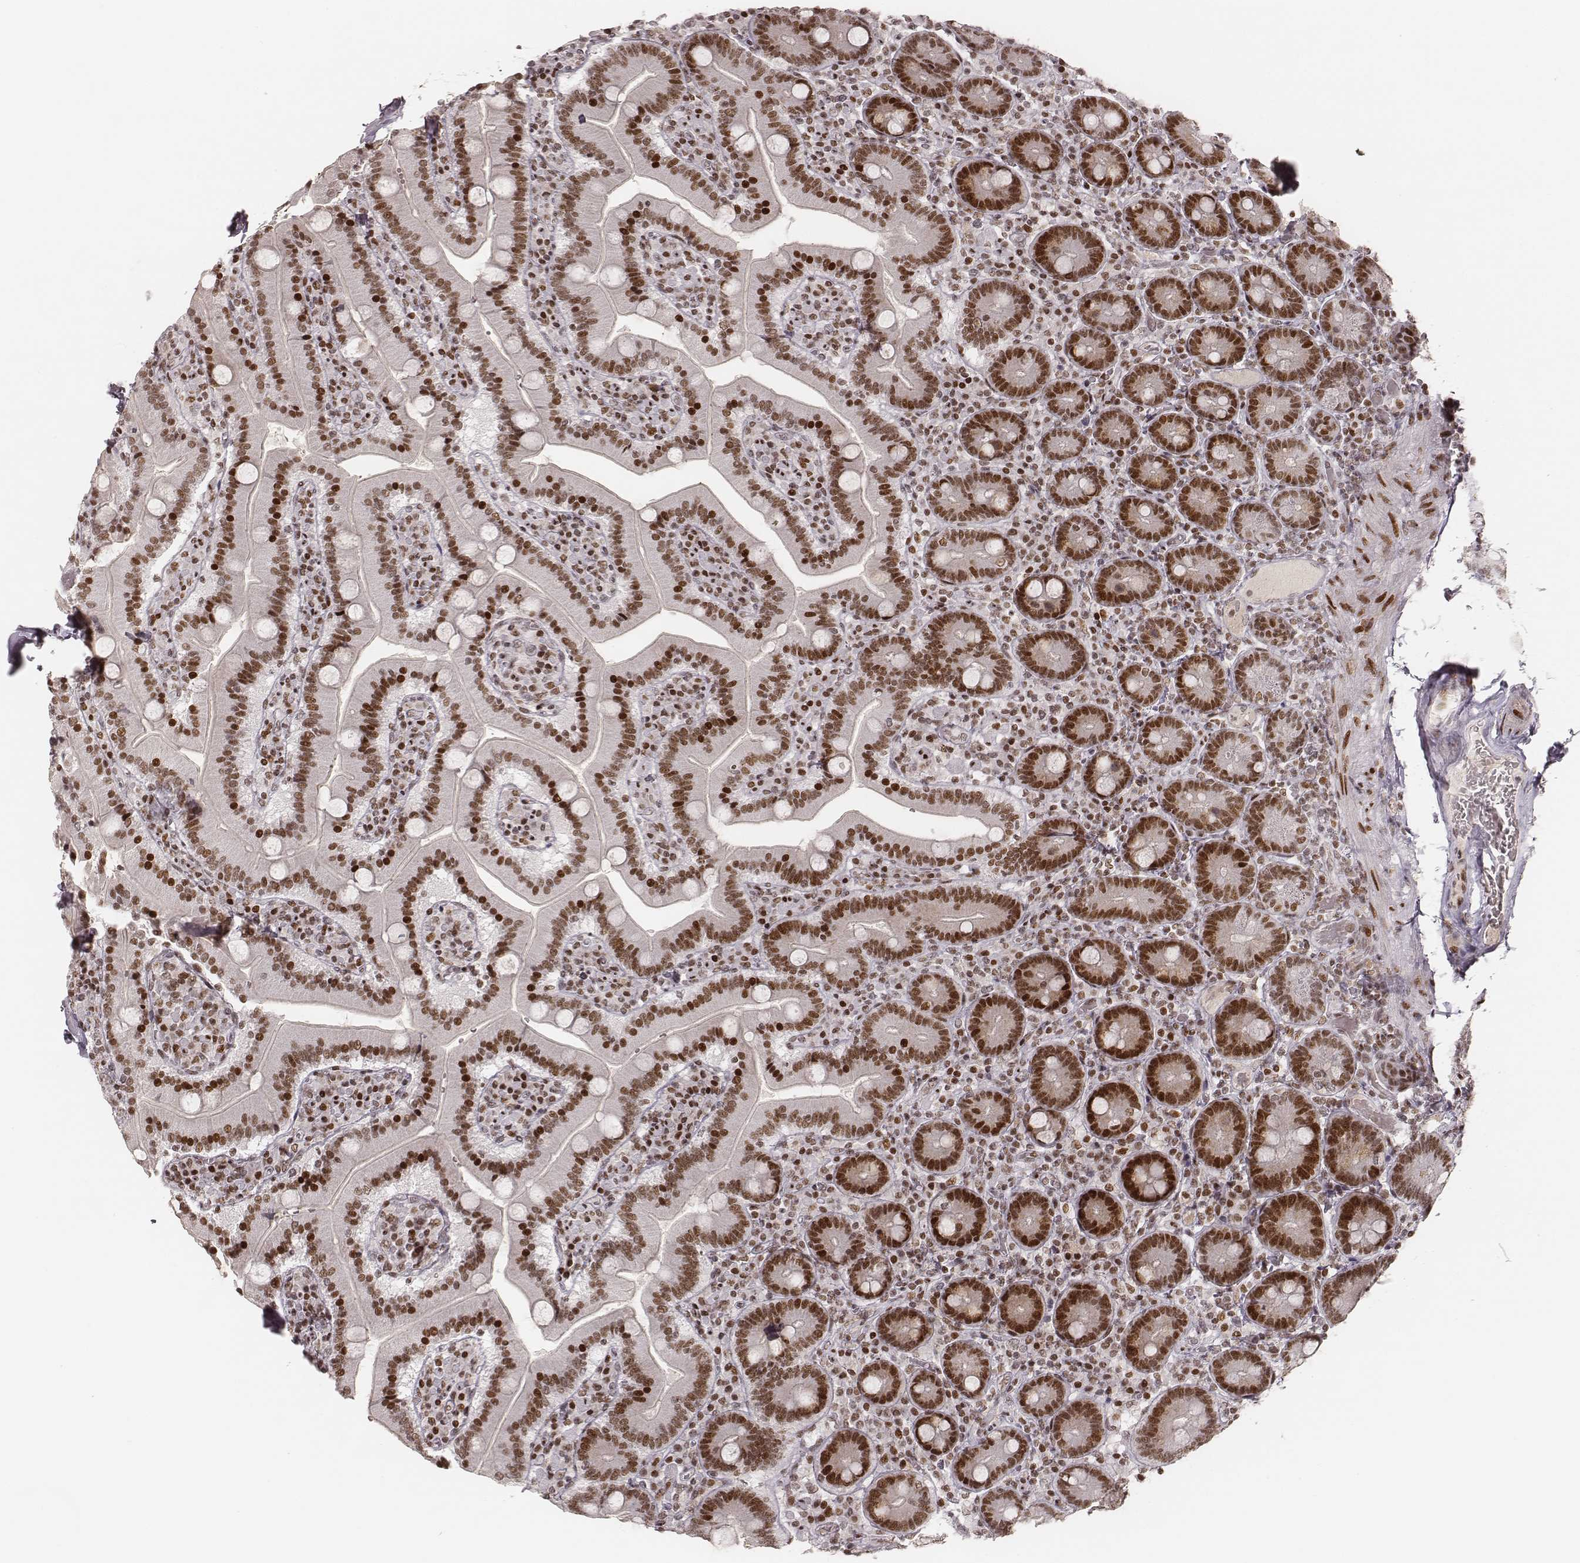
{"staining": {"intensity": "strong", "quantity": ">75%", "location": "nuclear"}, "tissue": "duodenum", "cell_type": "Glandular cells", "image_type": "normal", "snomed": [{"axis": "morphology", "description": "Normal tissue, NOS"}, {"axis": "topography", "description": "Duodenum"}], "caption": "A photomicrograph showing strong nuclear expression in approximately >75% of glandular cells in benign duodenum, as visualized by brown immunohistochemical staining.", "gene": "HNRNPC", "patient": {"sex": "female", "age": 62}}